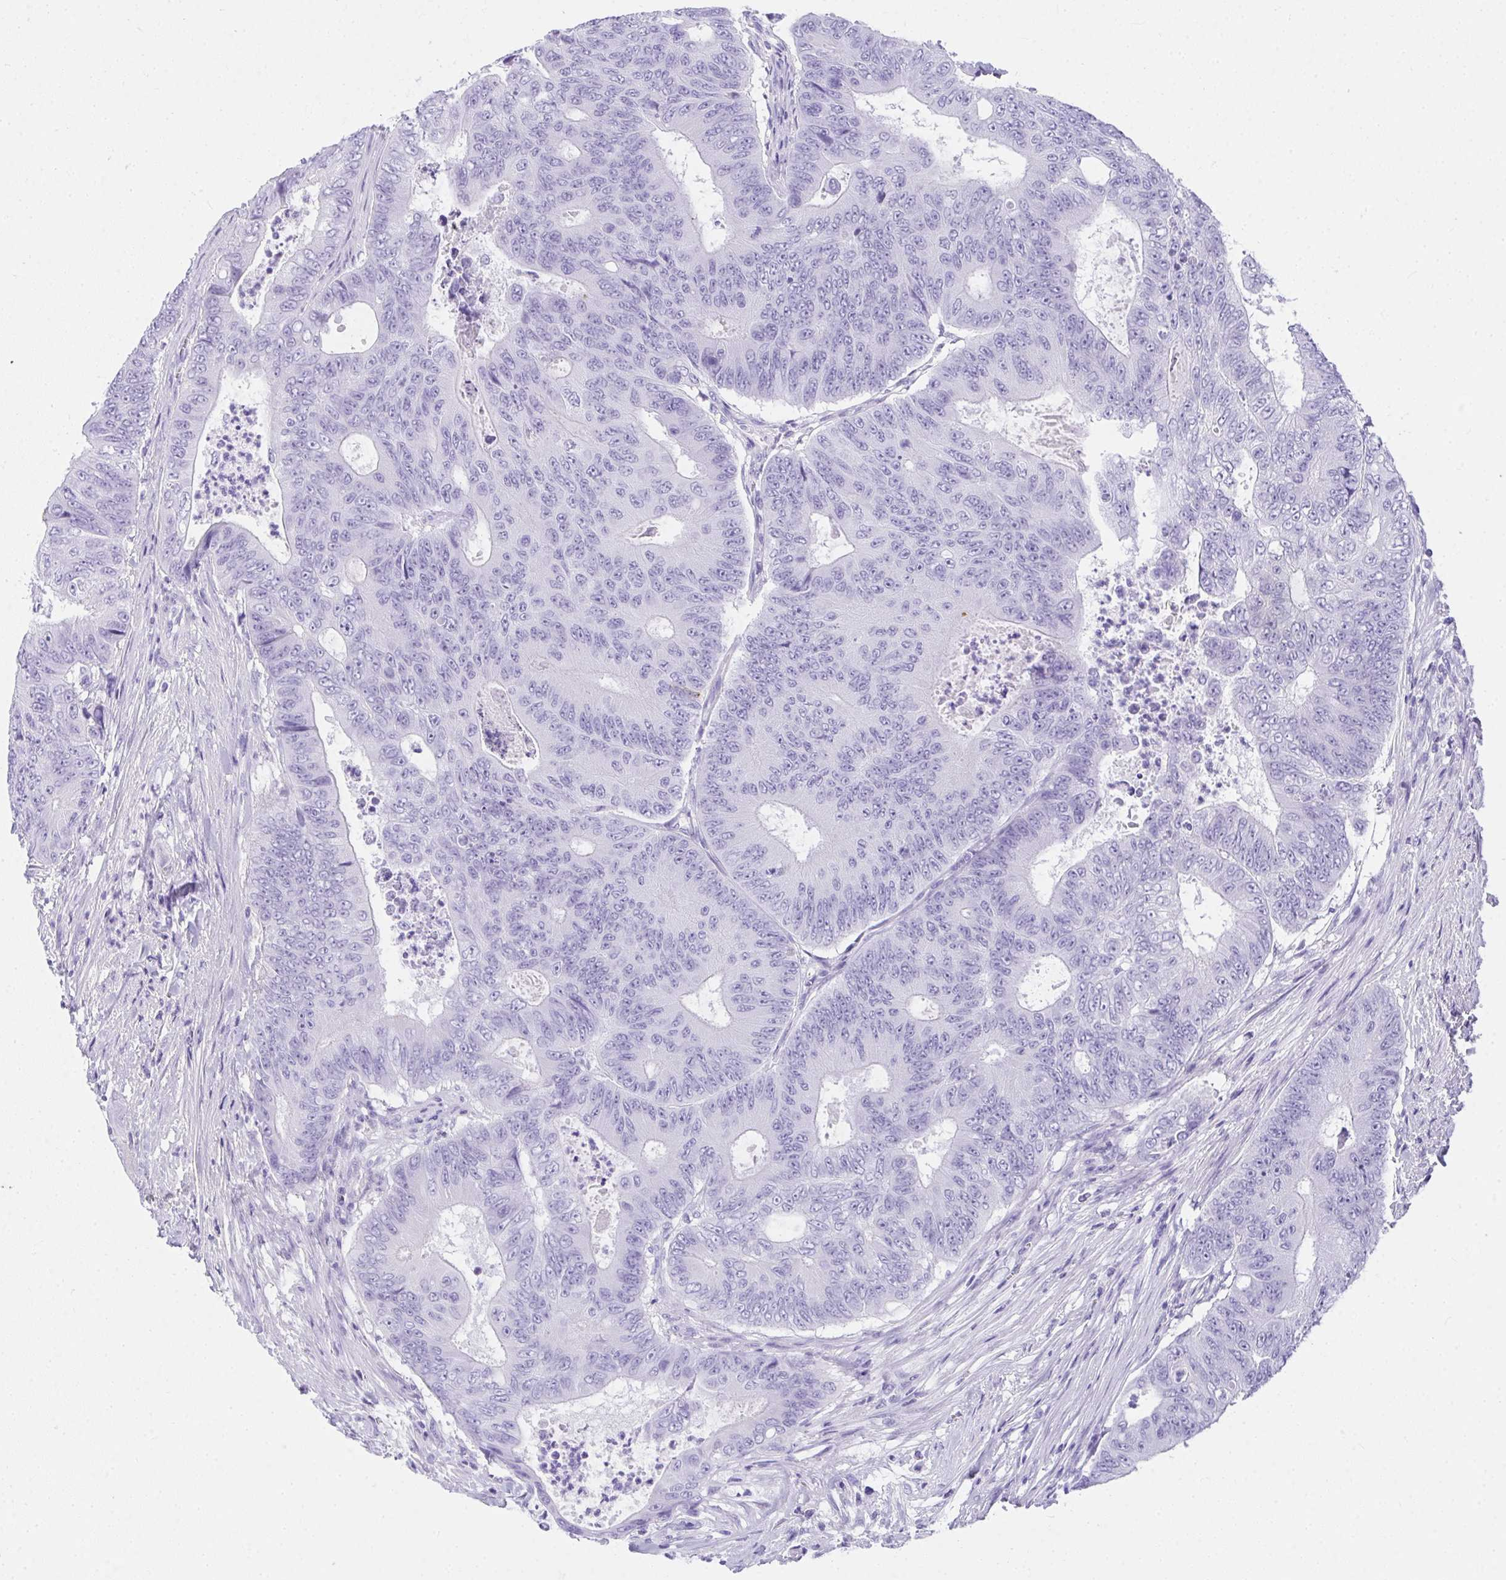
{"staining": {"intensity": "negative", "quantity": "none", "location": "none"}, "tissue": "colorectal cancer", "cell_type": "Tumor cells", "image_type": "cancer", "snomed": [{"axis": "morphology", "description": "Adenocarcinoma, NOS"}, {"axis": "topography", "description": "Colon"}], "caption": "High power microscopy image of an immunohistochemistry (IHC) photomicrograph of colorectal cancer, revealing no significant staining in tumor cells.", "gene": "AVIL", "patient": {"sex": "female", "age": 48}}